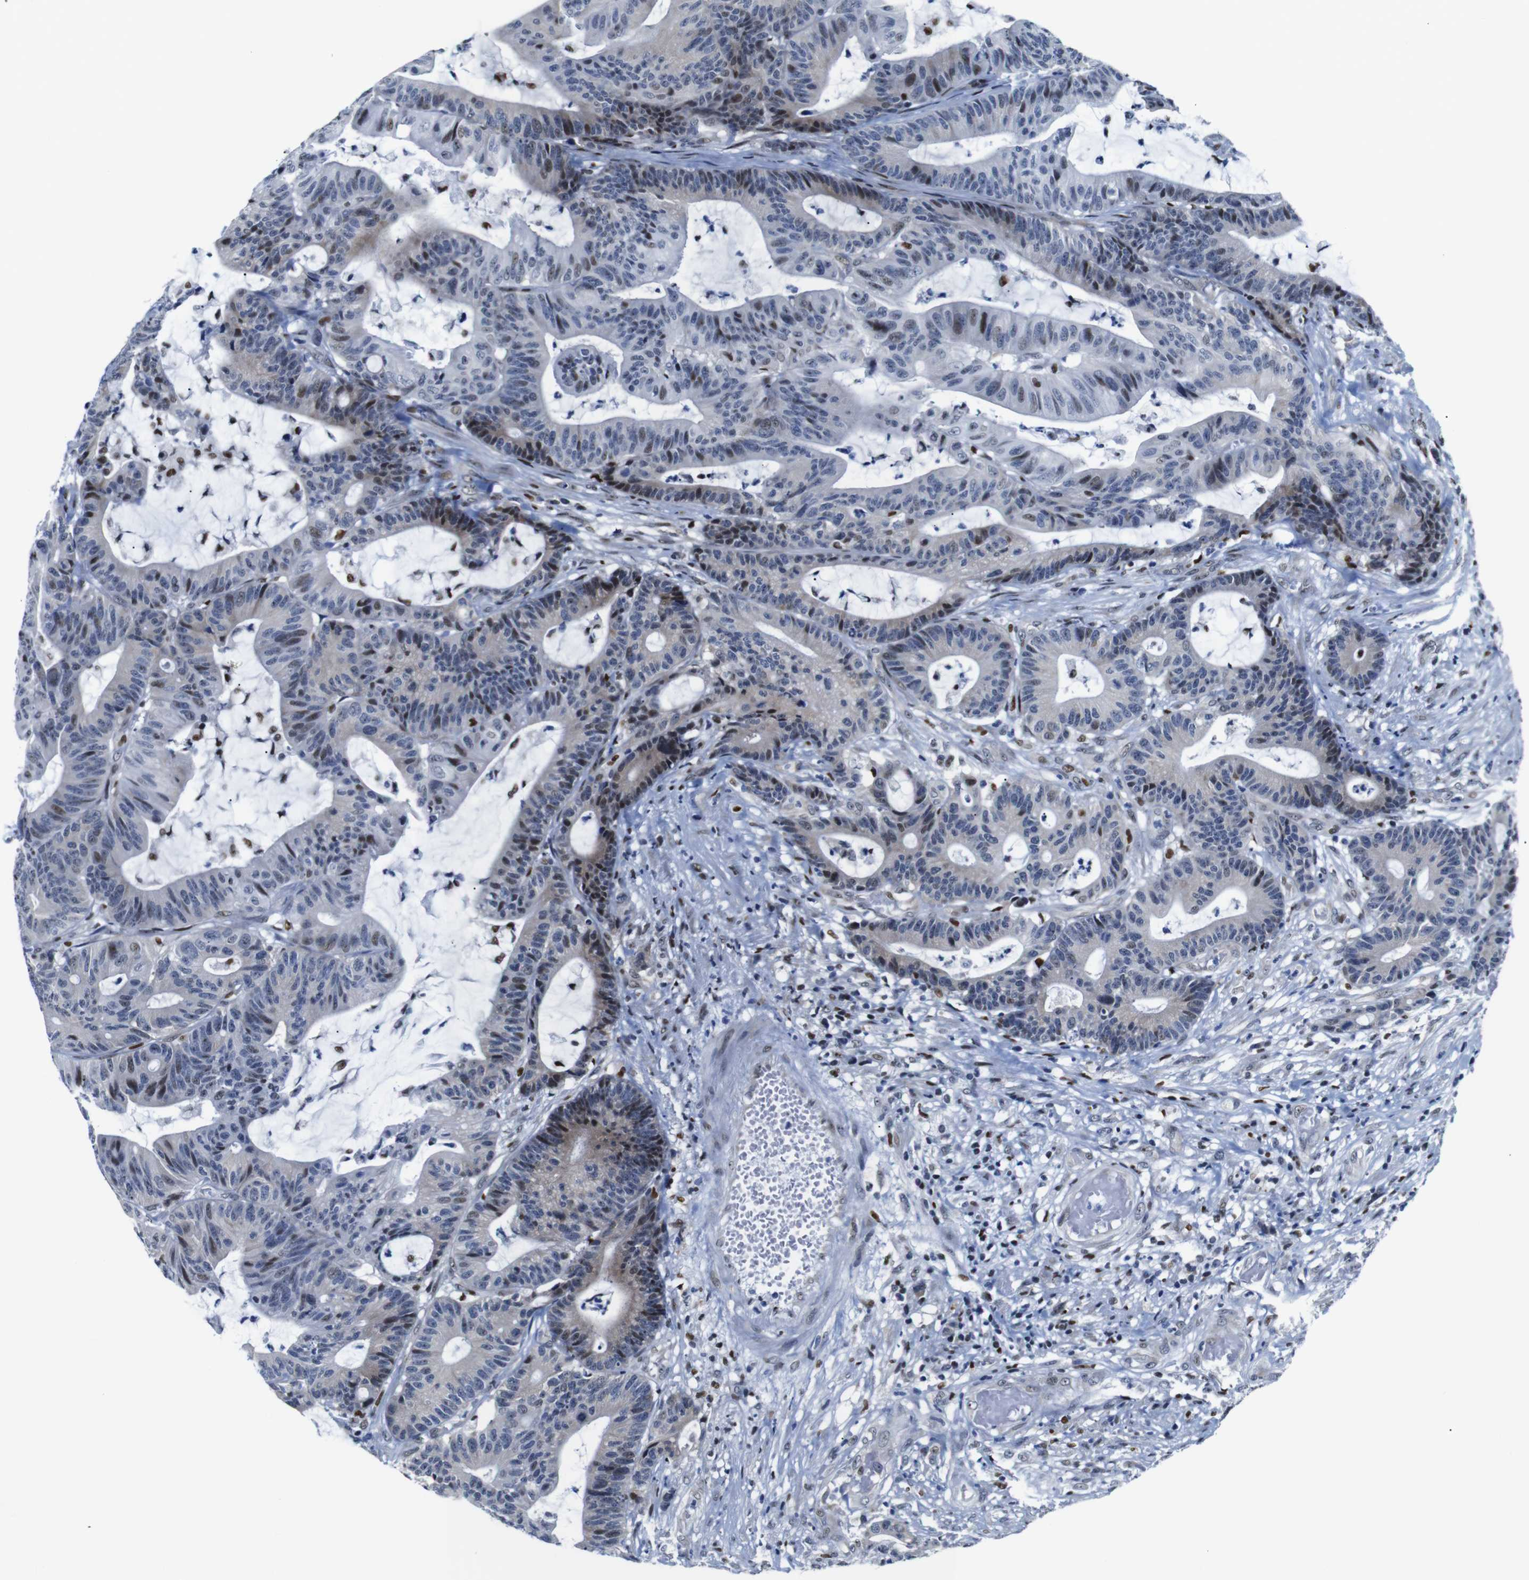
{"staining": {"intensity": "moderate", "quantity": "<25%", "location": "nuclear"}, "tissue": "colorectal cancer", "cell_type": "Tumor cells", "image_type": "cancer", "snomed": [{"axis": "morphology", "description": "Adenocarcinoma, NOS"}, {"axis": "topography", "description": "Colon"}], "caption": "A micrograph of human colorectal adenocarcinoma stained for a protein demonstrates moderate nuclear brown staining in tumor cells.", "gene": "GATA6", "patient": {"sex": "female", "age": 84}}